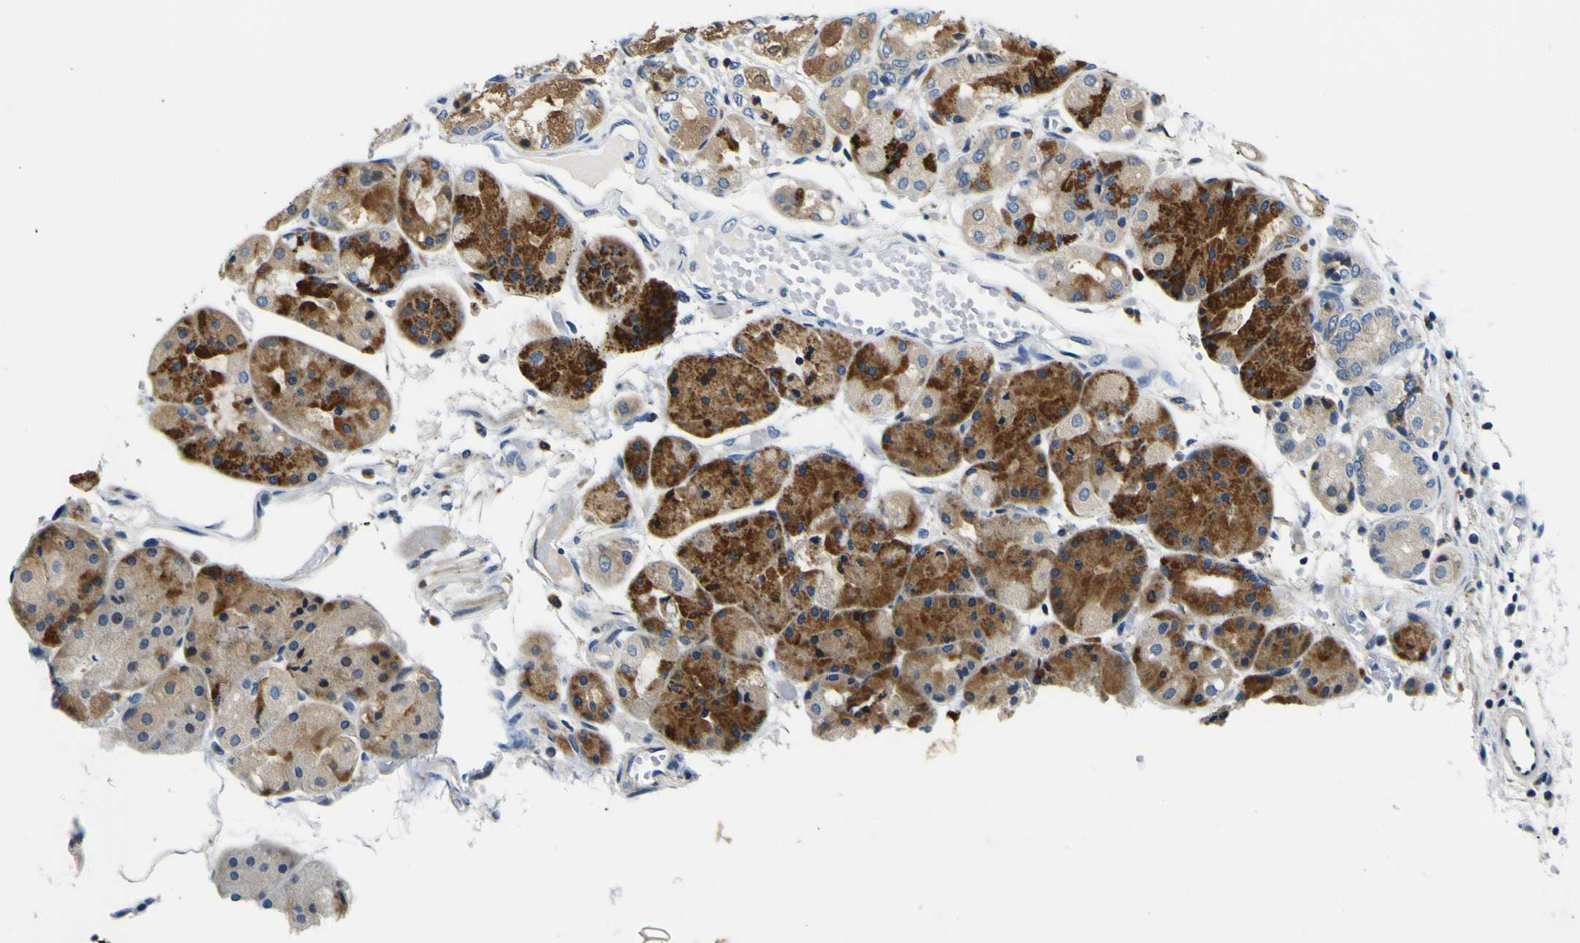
{"staining": {"intensity": "strong", "quantity": "25%-75%", "location": "cytoplasmic/membranous,nuclear"}, "tissue": "stomach", "cell_type": "Glandular cells", "image_type": "normal", "snomed": [{"axis": "morphology", "description": "Normal tissue, NOS"}, {"axis": "topography", "description": "Stomach, upper"}], "caption": "Protein staining displays strong cytoplasmic/membranous,nuclear staining in about 25%-75% of glandular cells in benign stomach.", "gene": "NLRP3", "patient": {"sex": "male", "age": 72}}